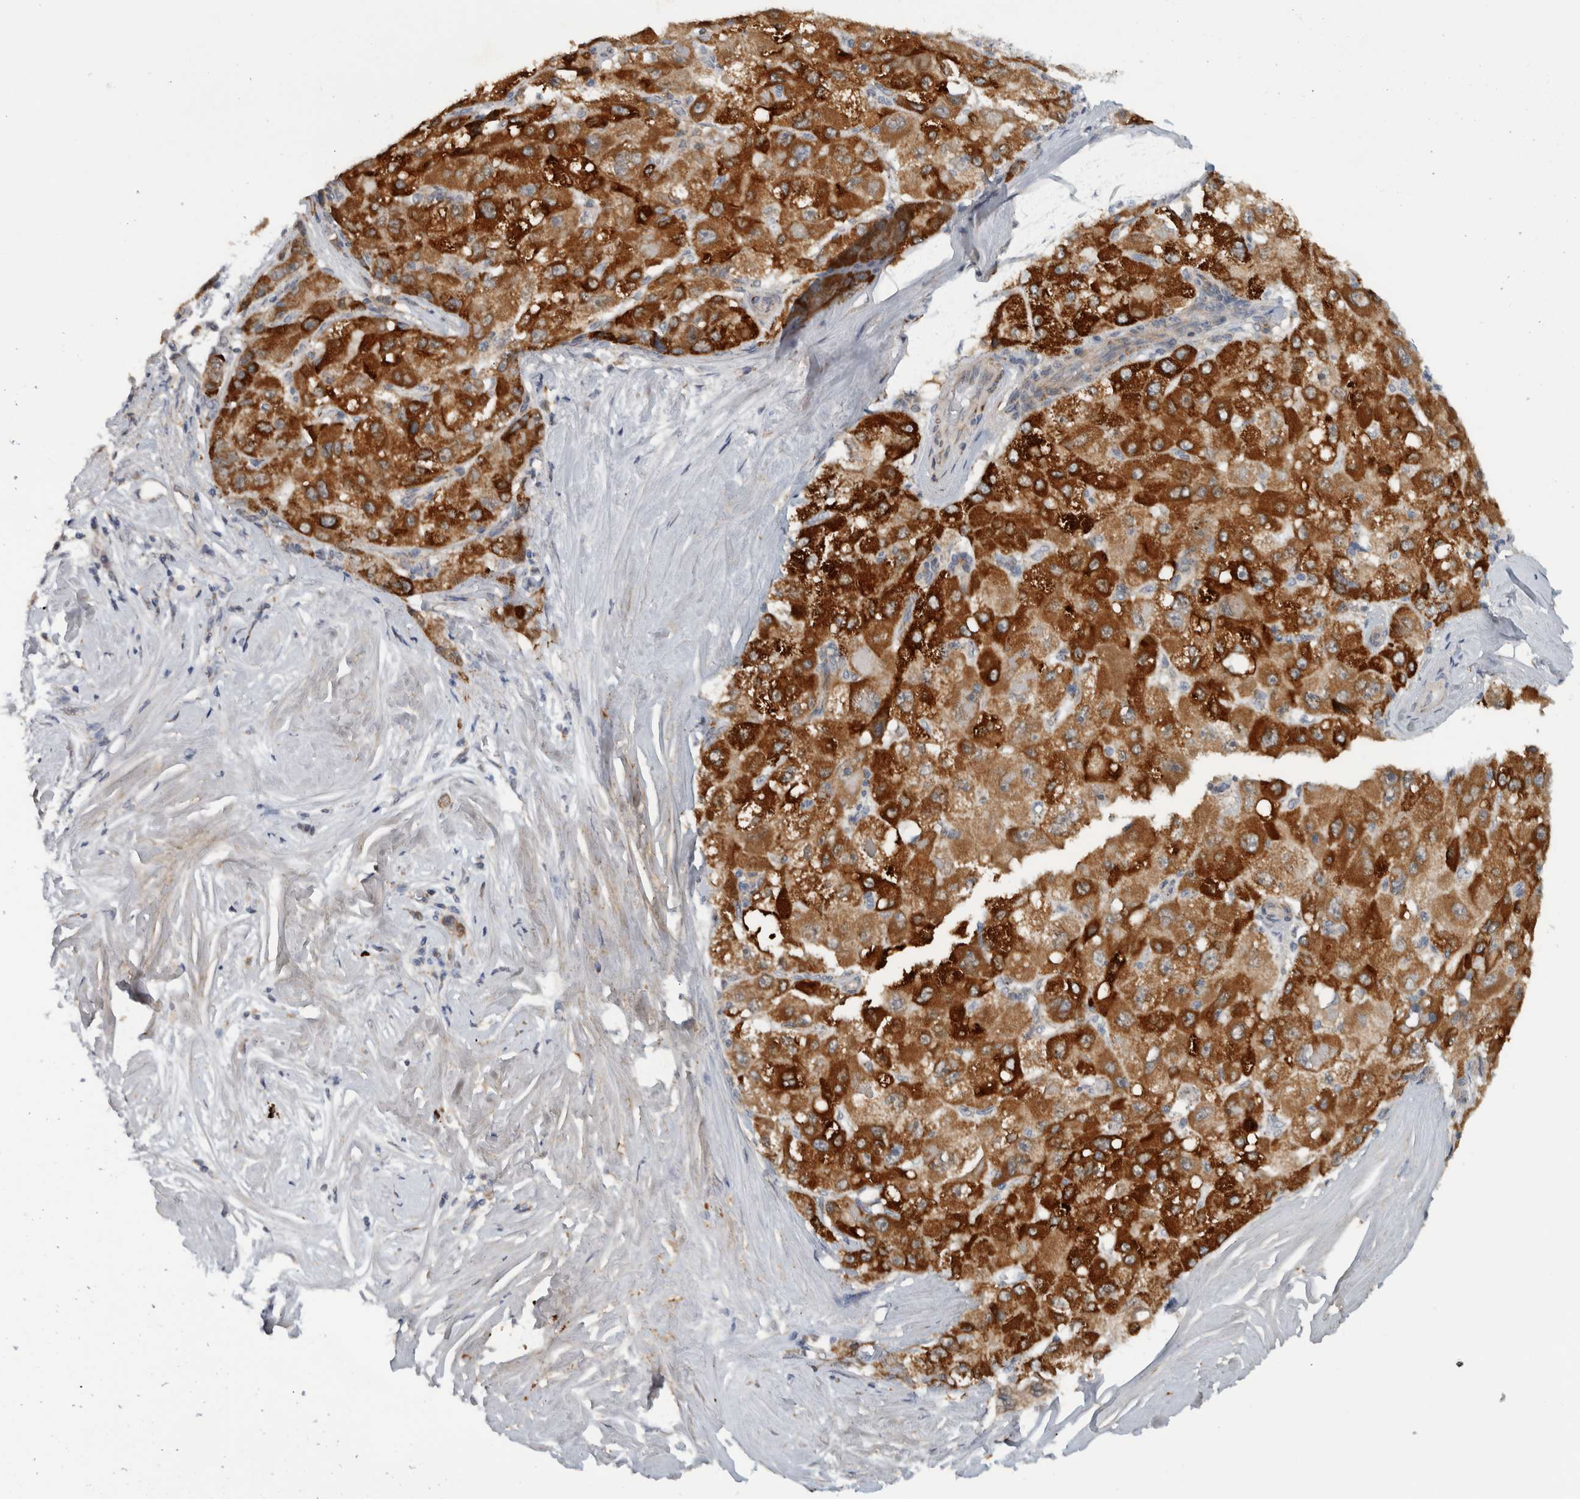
{"staining": {"intensity": "strong", "quantity": ">75%", "location": "cytoplasmic/membranous"}, "tissue": "liver cancer", "cell_type": "Tumor cells", "image_type": "cancer", "snomed": [{"axis": "morphology", "description": "Carcinoma, Hepatocellular, NOS"}, {"axis": "topography", "description": "Liver"}], "caption": "Protein expression analysis of human liver cancer (hepatocellular carcinoma) reveals strong cytoplasmic/membranous expression in about >75% of tumor cells.", "gene": "RAB18", "patient": {"sex": "male", "age": 80}}